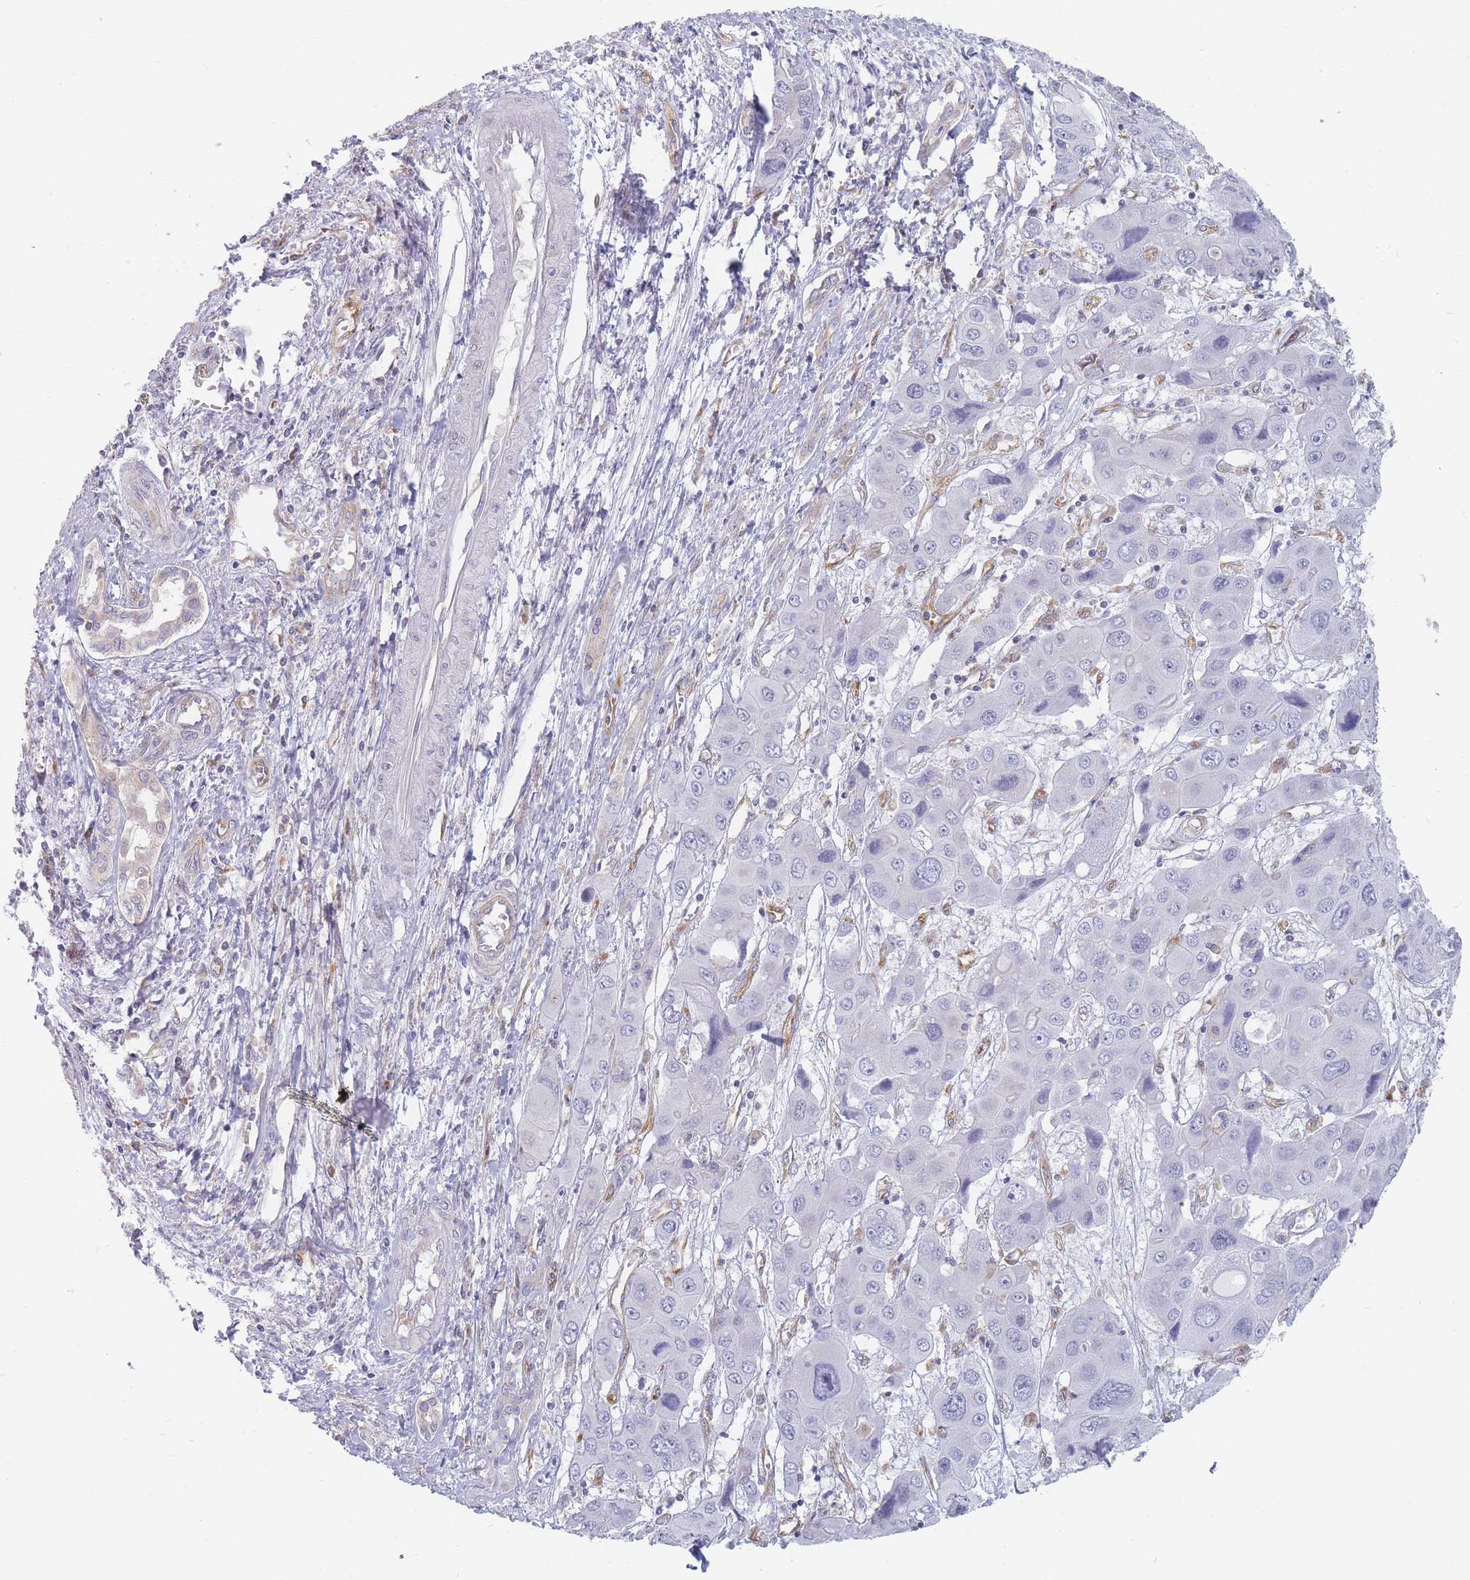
{"staining": {"intensity": "negative", "quantity": "none", "location": "none"}, "tissue": "liver cancer", "cell_type": "Tumor cells", "image_type": "cancer", "snomed": [{"axis": "morphology", "description": "Cholangiocarcinoma"}, {"axis": "topography", "description": "Liver"}], "caption": "Liver cancer (cholangiocarcinoma) was stained to show a protein in brown. There is no significant positivity in tumor cells. The staining is performed using DAB (3,3'-diaminobenzidine) brown chromogen with nuclei counter-stained in using hematoxylin.", "gene": "MAP1S", "patient": {"sex": "male", "age": 67}}